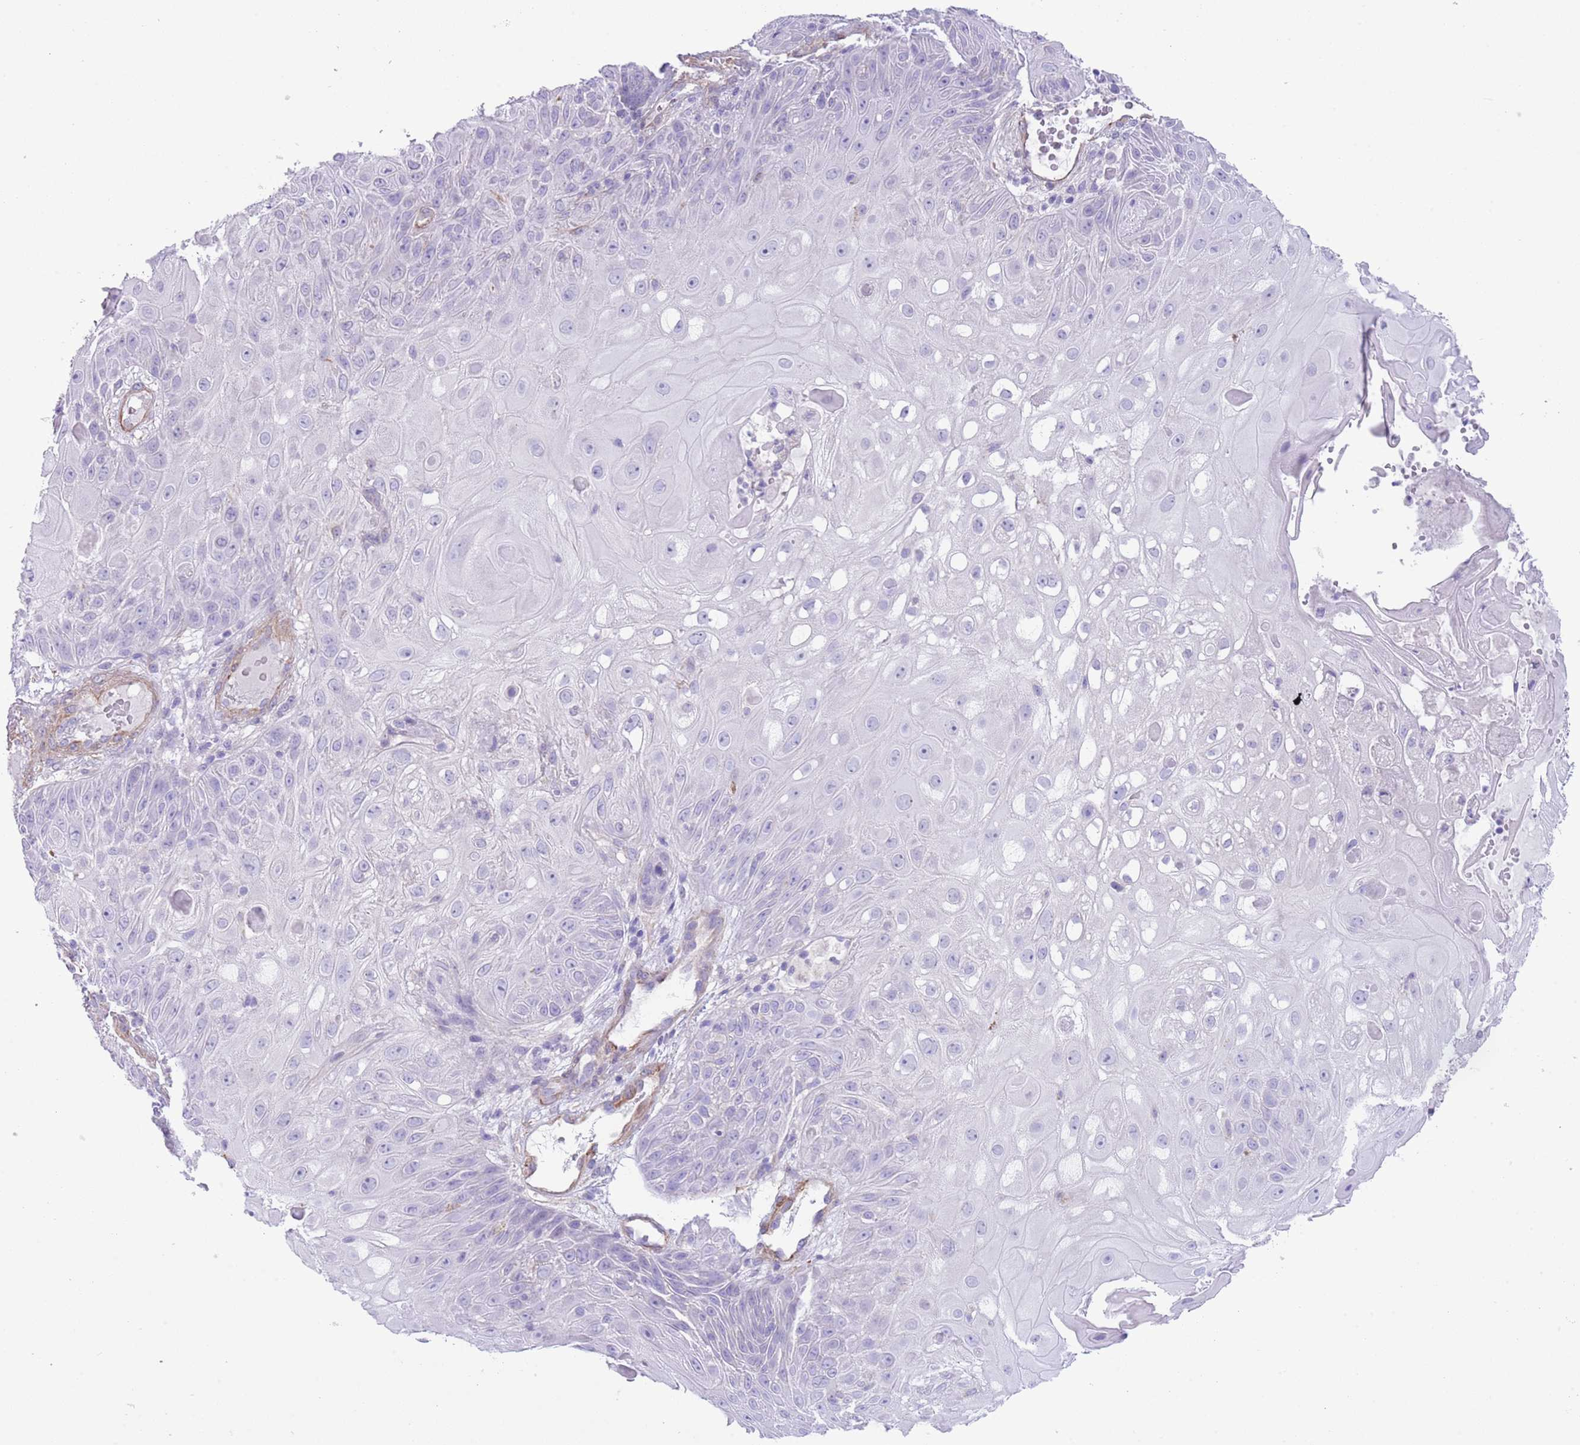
{"staining": {"intensity": "negative", "quantity": "none", "location": "none"}, "tissue": "skin cancer", "cell_type": "Tumor cells", "image_type": "cancer", "snomed": [{"axis": "morphology", "description": "Normal tissue, NOS"}, {"axis": "morphology", "description": "Squamous cell carcinoma, NOS"}, {"axis": "topography", "description": "Skin"}, {"axis": "topography", "description": "Cartilage tissue"}], "caption": "Micrograph shows no significant protein expression in tumor cells of squamous cell carcinoma (skin).", "gene": "TSGA13", "patient": {"sex": "female", "age": 79}}